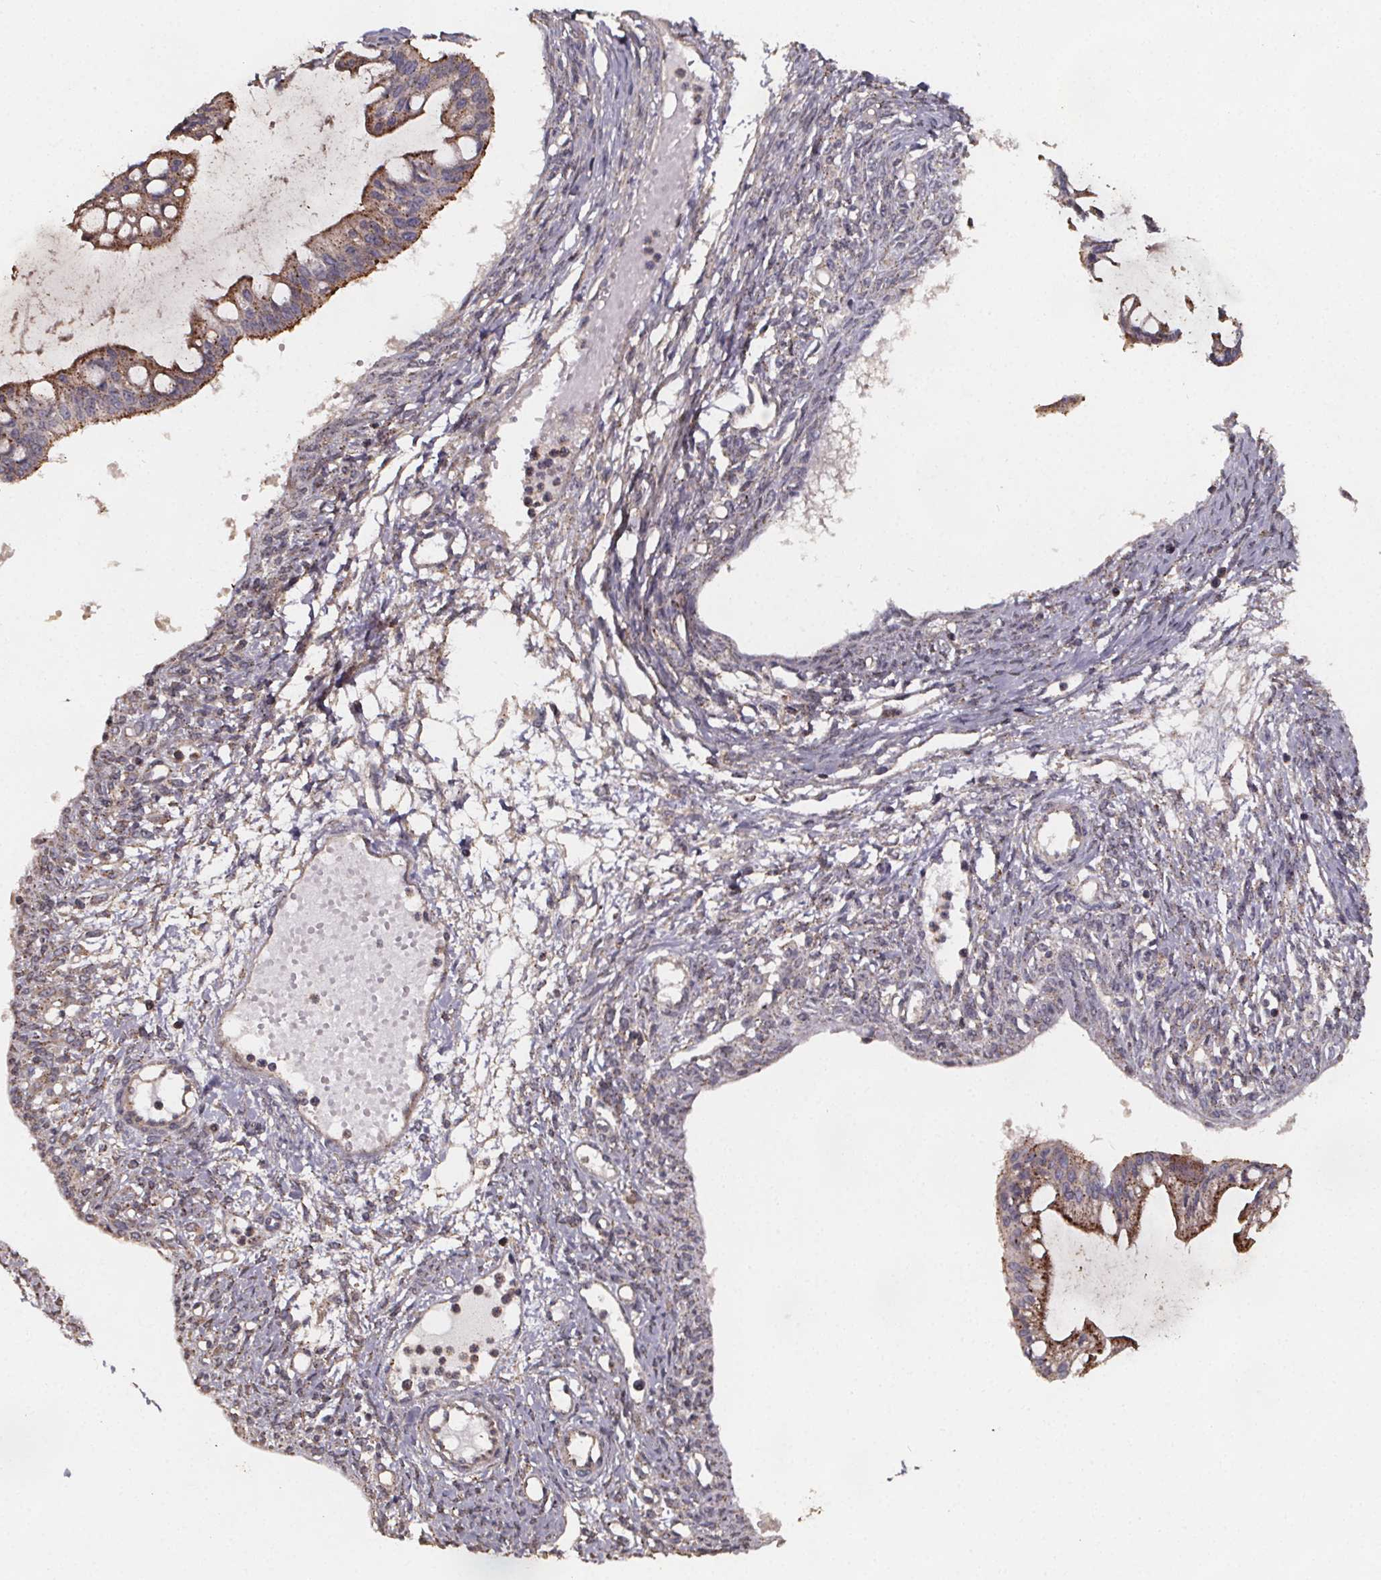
{"staining": {"intensity": "moderate", "quantity": "25%-75%", "location": "cytoplasmic/membranous"}, "tissue": "ovarian cancer", "cell_type": "Tumor cells", "image_type": "cancer", "snomed": [{"axis": "morphology", "description": "Cystadenocarcinoma, mucinous, NOS"}, {"axis": "topography", "description": "Ovary"}], "caption": "IHC photomicrograph of neoplastic tissue: human ovarian mucinous cystadenocarcinoma stained using immunohistochemistry (IHC) exhibits medium levels of moderate protein expression localized specifically in the cytoplasmic/membranous of tumor cells, appearing as a cytoplasmic/membranous brown color.", "gene": "ZNF879", "patient": {"sex": "female", "age": 73}}